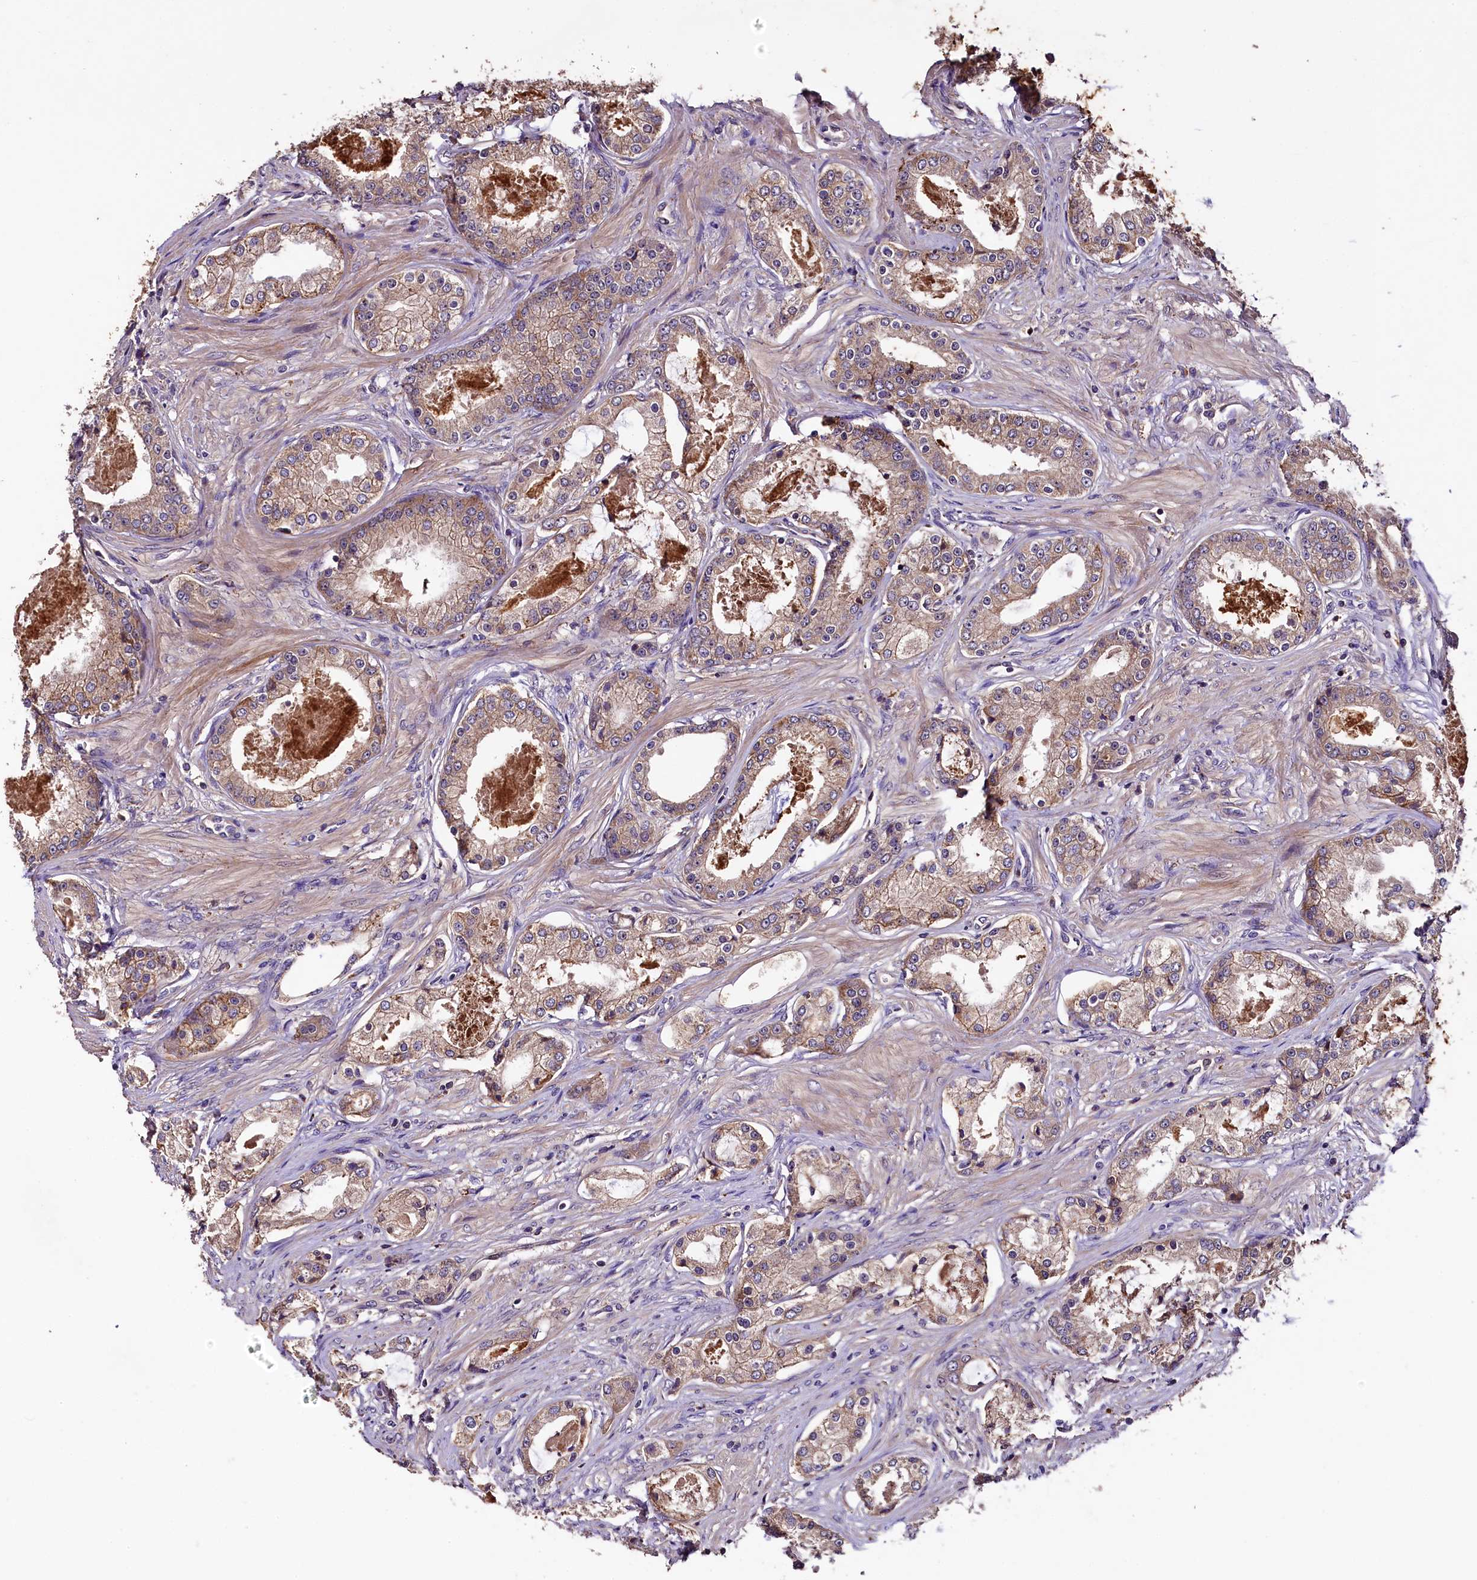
{"staining": {"intensity": "moderate", "quantity": ">75%", "location": "cytoplasmic/membranous"}, "tissue": "prostate cancer", "cell_type": "Tumor cells", "image_type": "cancer", "snomed": [{"axis": "morphology", "description": "Adenocarcinoma, Low grade"}, {"axis": "topography", "description": "Prostate"}], "caption": "Low-grade adenocarcinoma (prostate) stained for a protein shows moderate cytoplasmic/membranous positivity in tumor cells.", "gene": "PLXNB1", "patient": {"sex": "male", "age": 68}}